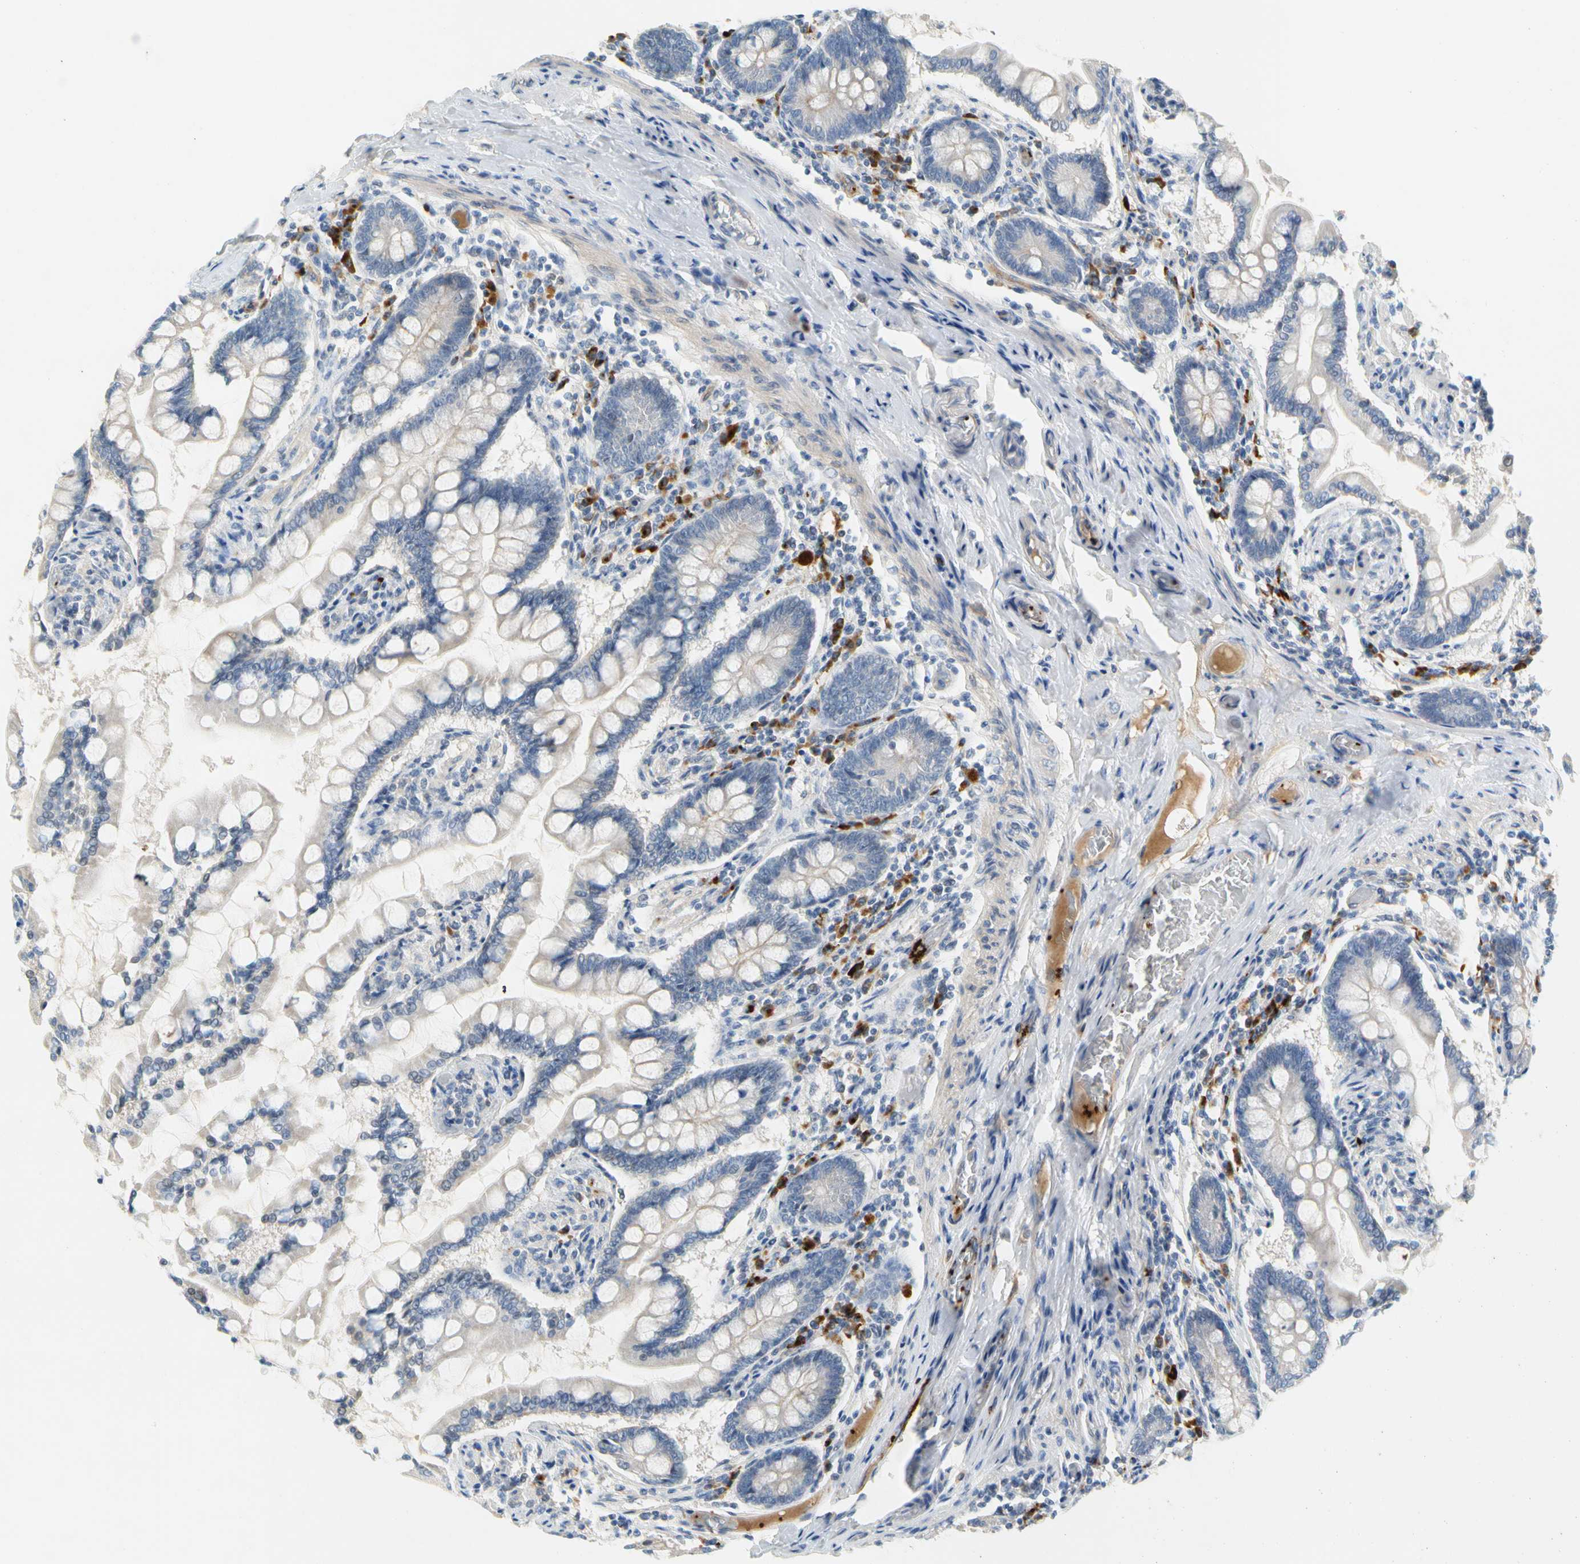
{"staining": {"intensity": "weak", "quantity": "<25%", "location": "cytoplasmic/membranous"}, "tissue": "small intestine", "cell_type": "Glandular cells", "image_type": "normal", "snomed": [{"axis": "morphology", "description": "Normal tissue, NOS"}, {"axis": "topography", "description": "Small intestine"}], "caption": "This is an IHC image of benign small intestine. There is no staining in glandular cells.", "gene": "ENSG00000288796", "patient": {"sex": "male", "age": 41}}